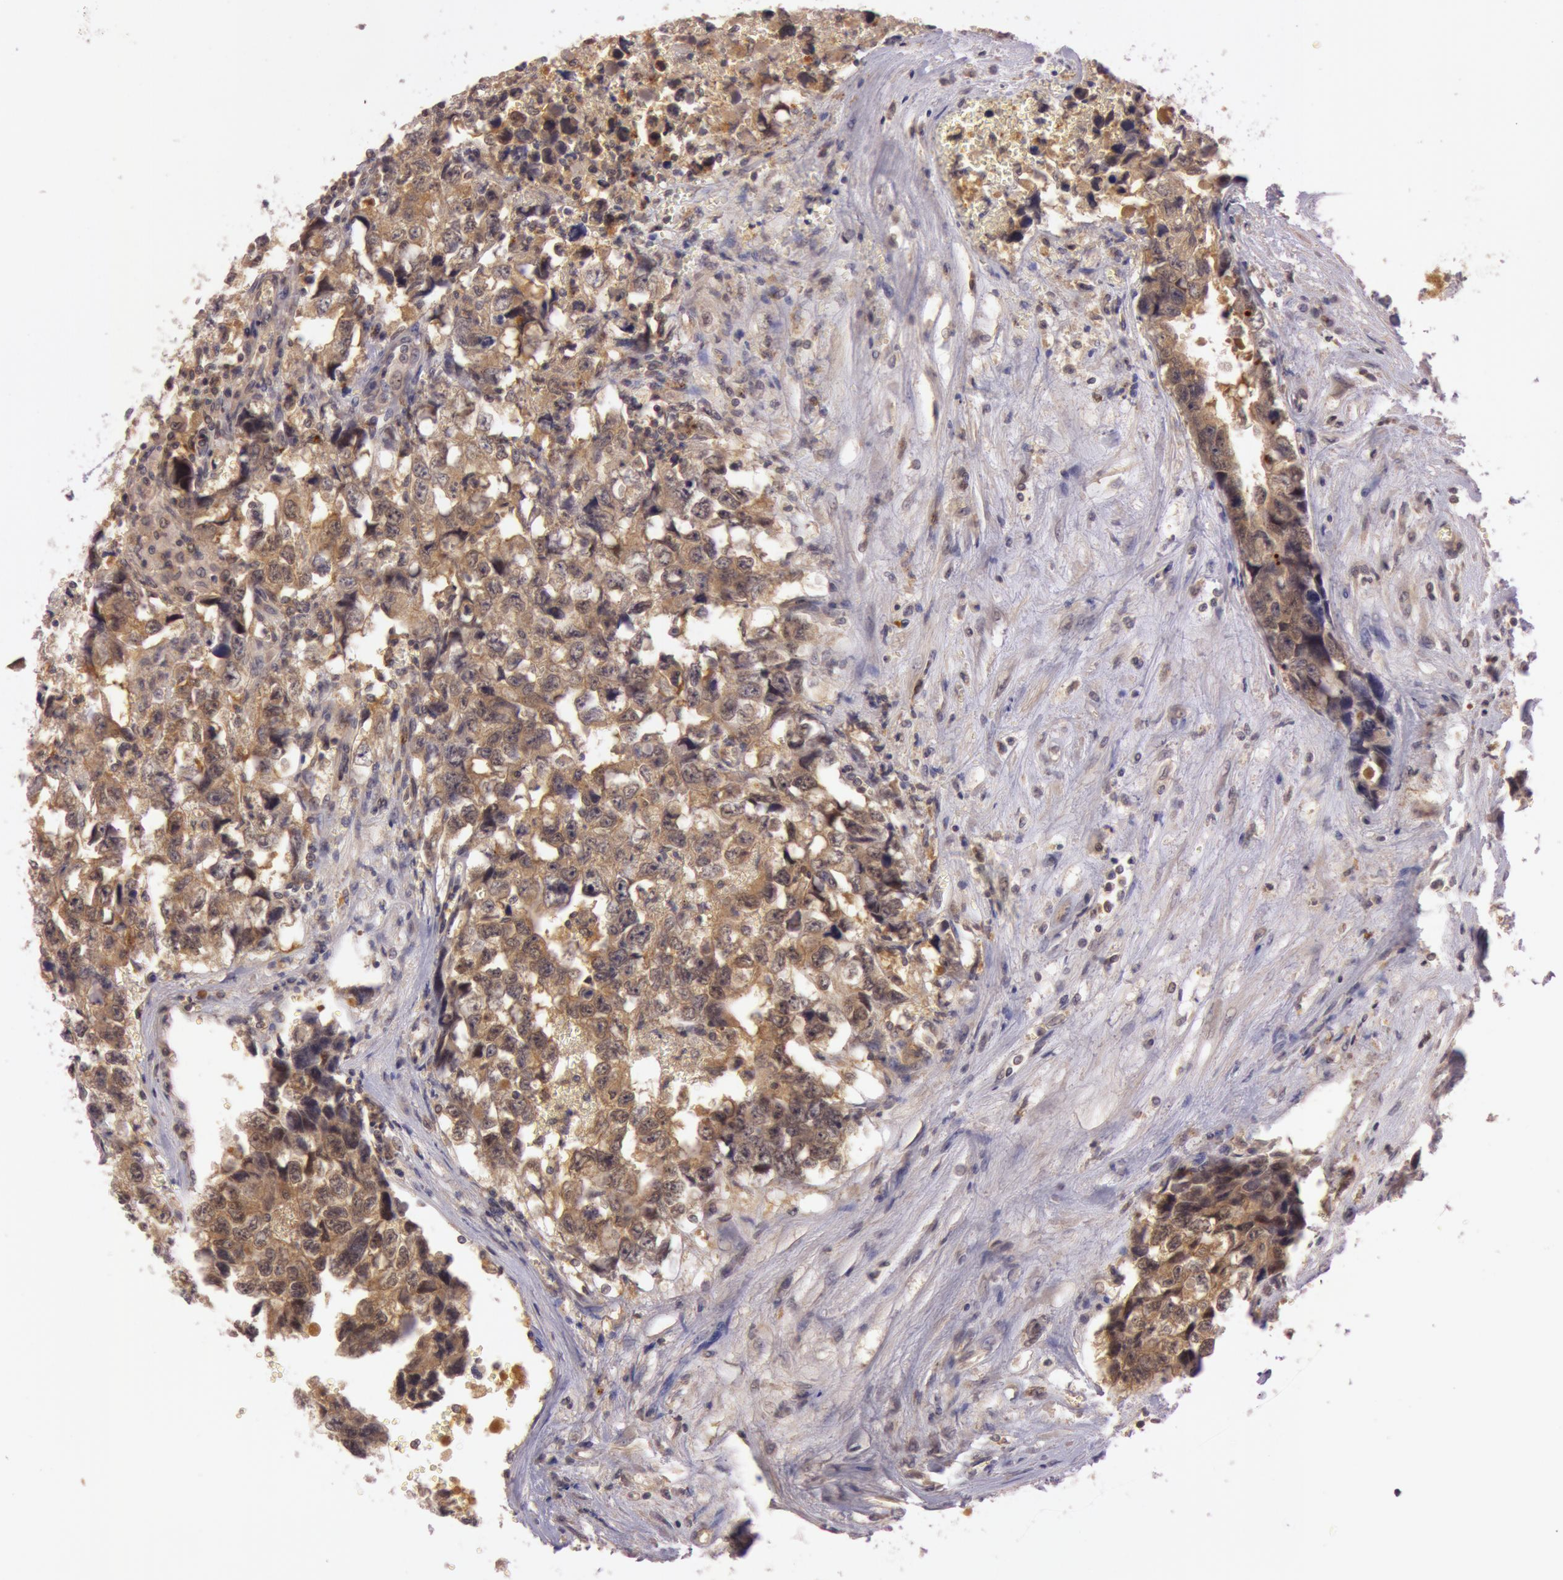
{"staining": {"intensity": "moderate", "quantity": ">75%", "location": "cytoplasmic/membranous"}, "tissue": "testis cancer", "cell_type": "Tumor cells", "image_type": "cancer", "snomed": [{"axis": "morphology", "description": "Carcinoma, Embryonal, NOS"}, {"axis": "topography", "description": "Testis"}], "caption": "Brown immunohistochemical staining in testis embryonal carcinoma demonstrates moderate cytoplasmic/membranous staining in approximately >75% of tumor cells. (DAB (3,3'-diaminobenzidine) IHC, brown staining for protein, blue staining for nuclei).", "gene": "ATG2B", "patient": {"sex": "male", "age": 31}}